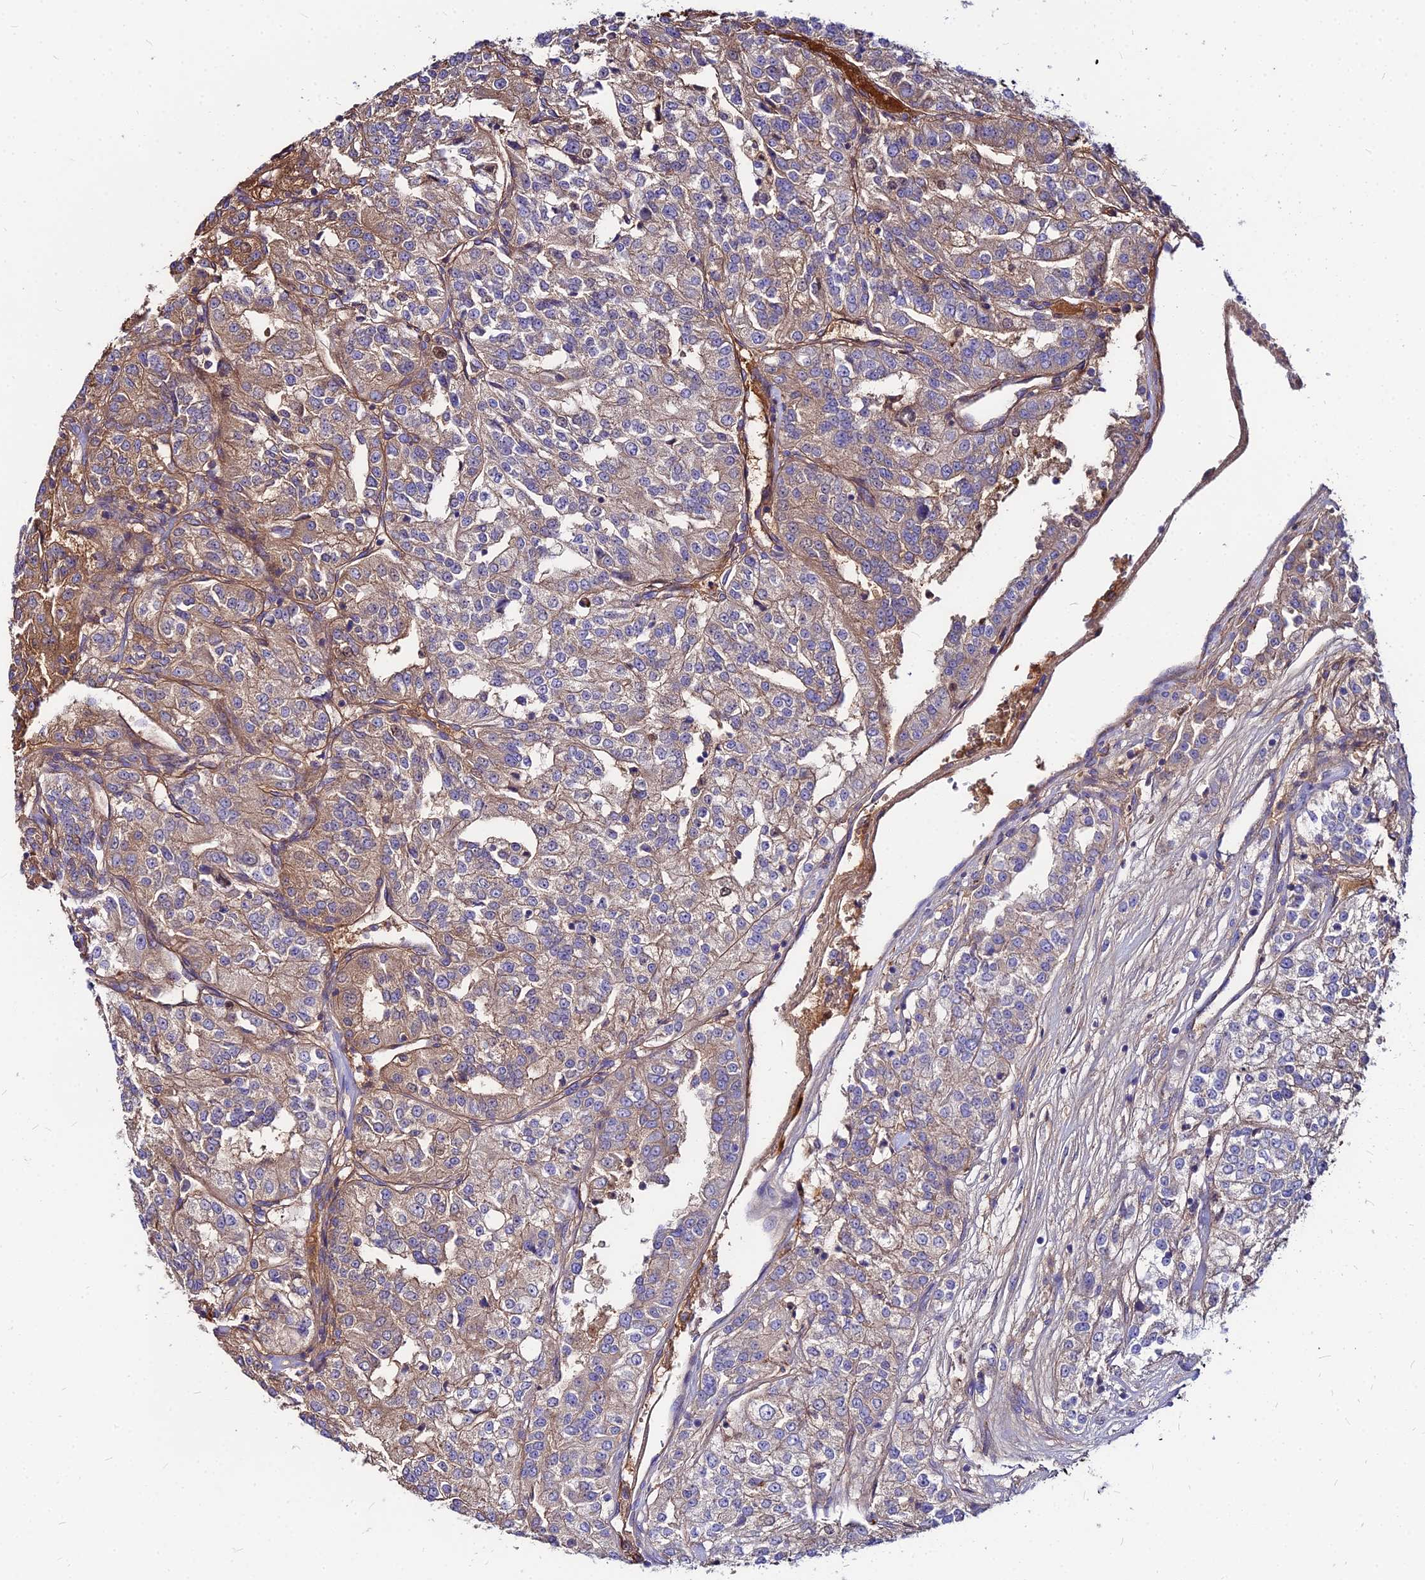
{"staining": {"intensity": "moderate", "quantity": ">75%", "location": "cytoplasmic/membranous"}, "tissue": "renal cancer", "cell_type": "Tumor cells", "image_type": "cancer", "snomed": [{"axis": "morphology", "description": "Adenocarcinoma, NOS"}, {"axis": "topography", "description": "Kidney"}], "caption": "A micrograph of human adenocarcinoma (renal) stained for a protein displays moderate cytoplasmic/membranous brown staining in tumor cells.", "gene": "ACSM6", "patient": {"sex": "female", "age": 63}}